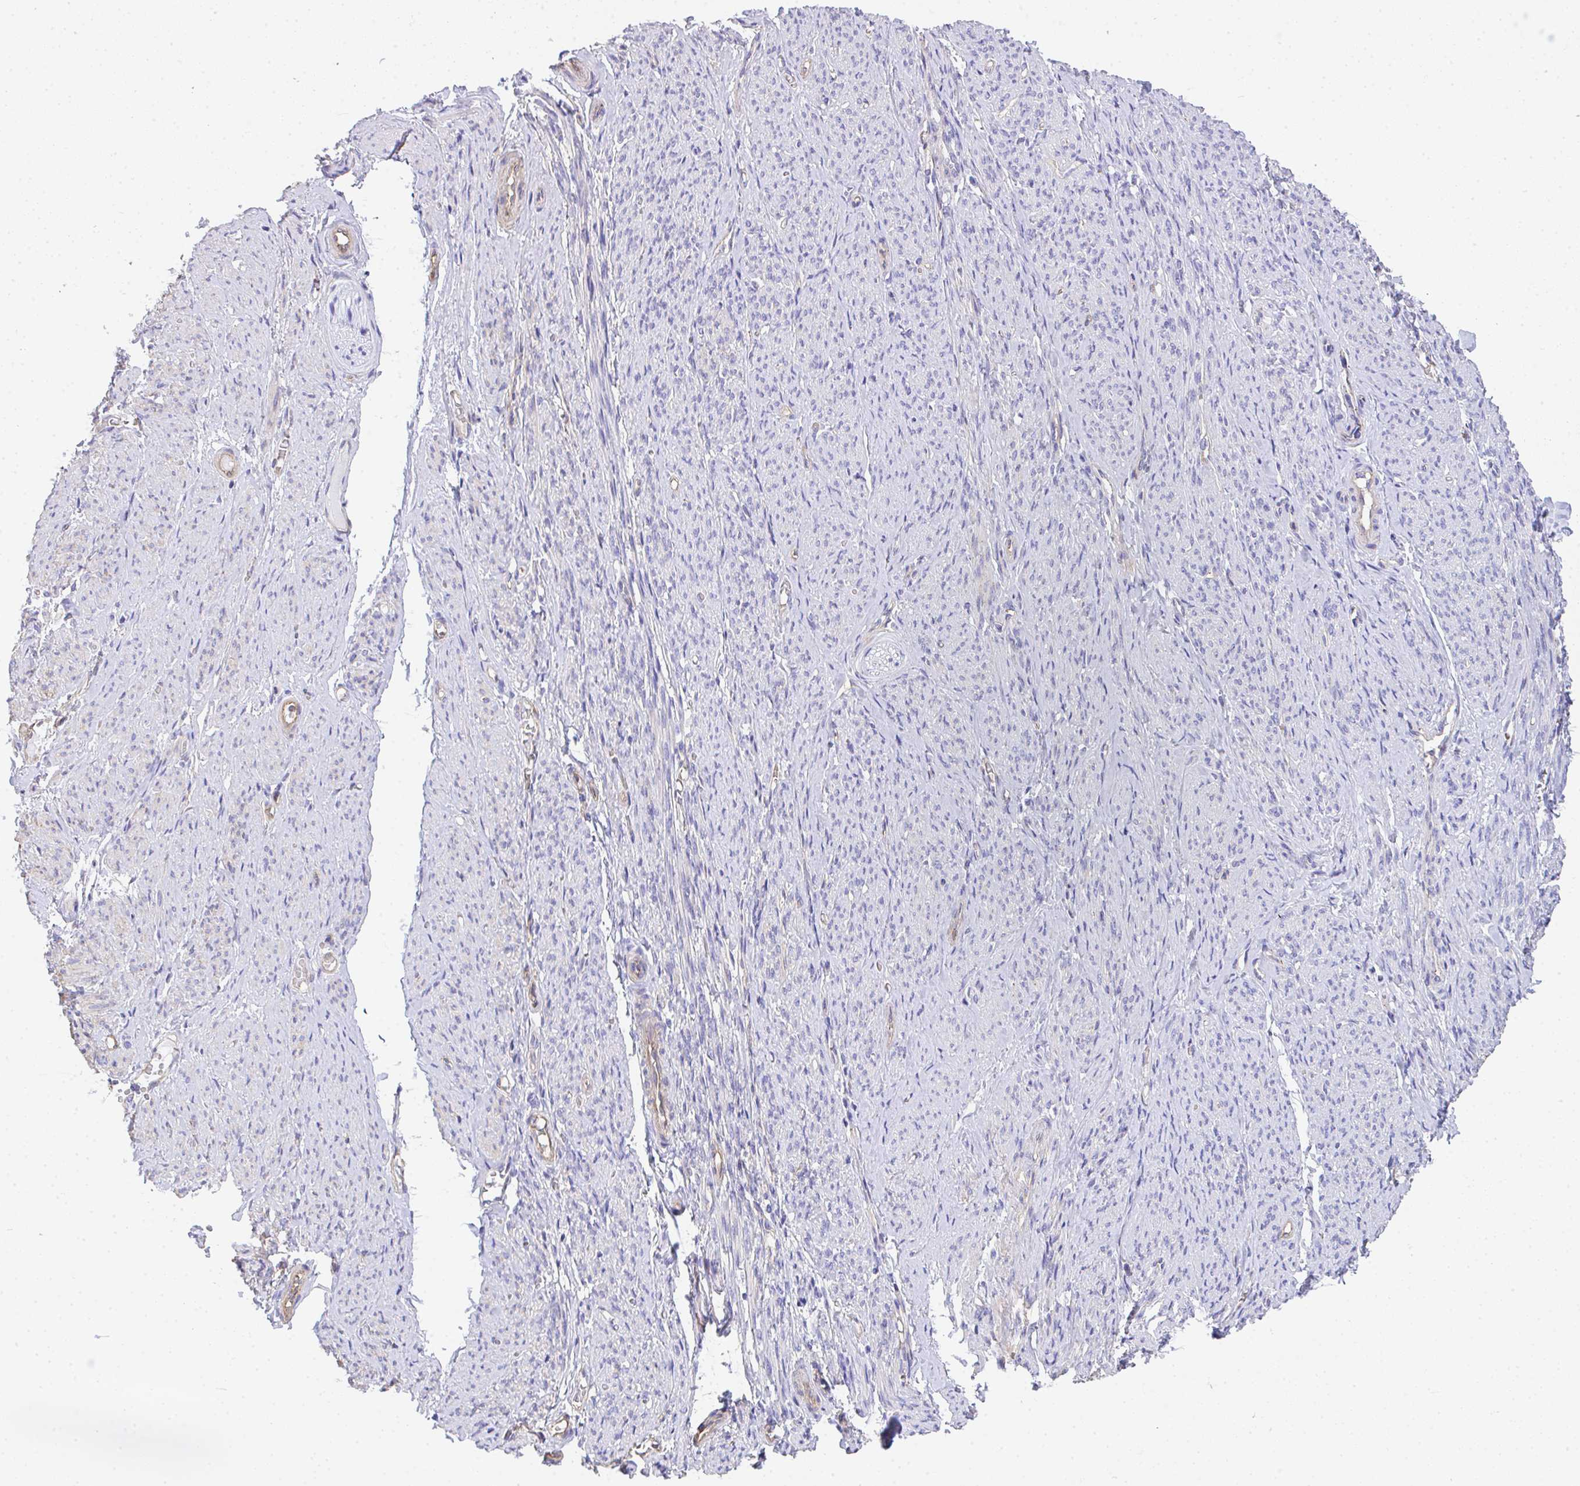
{"staining": {"intensity": "negative", "quantity": "none", "location": "none"}, "tissue": "smooth muscle", "cell_type": "Smooth muscle cells", "image_type": "normal", "snomed": [{"axis": "morphology", "description": "Normal tissue, NOS"}, {"axis": "topography", "description": "Smooth muscle"}], "caption": "The immunohistochemistry (IHC) photomicrograph has no significant staining in smooth muscle cells of smooth muscle. The staining was performed using DAB (3,3'-diaminobenzidine) to visualize the protein expression in brown, while the nuclei were stained in blue with hematoxylin (Magnification: 20x).", "gene": "TNFAIP8", "patient": {"sex": "female", "age": 65}}